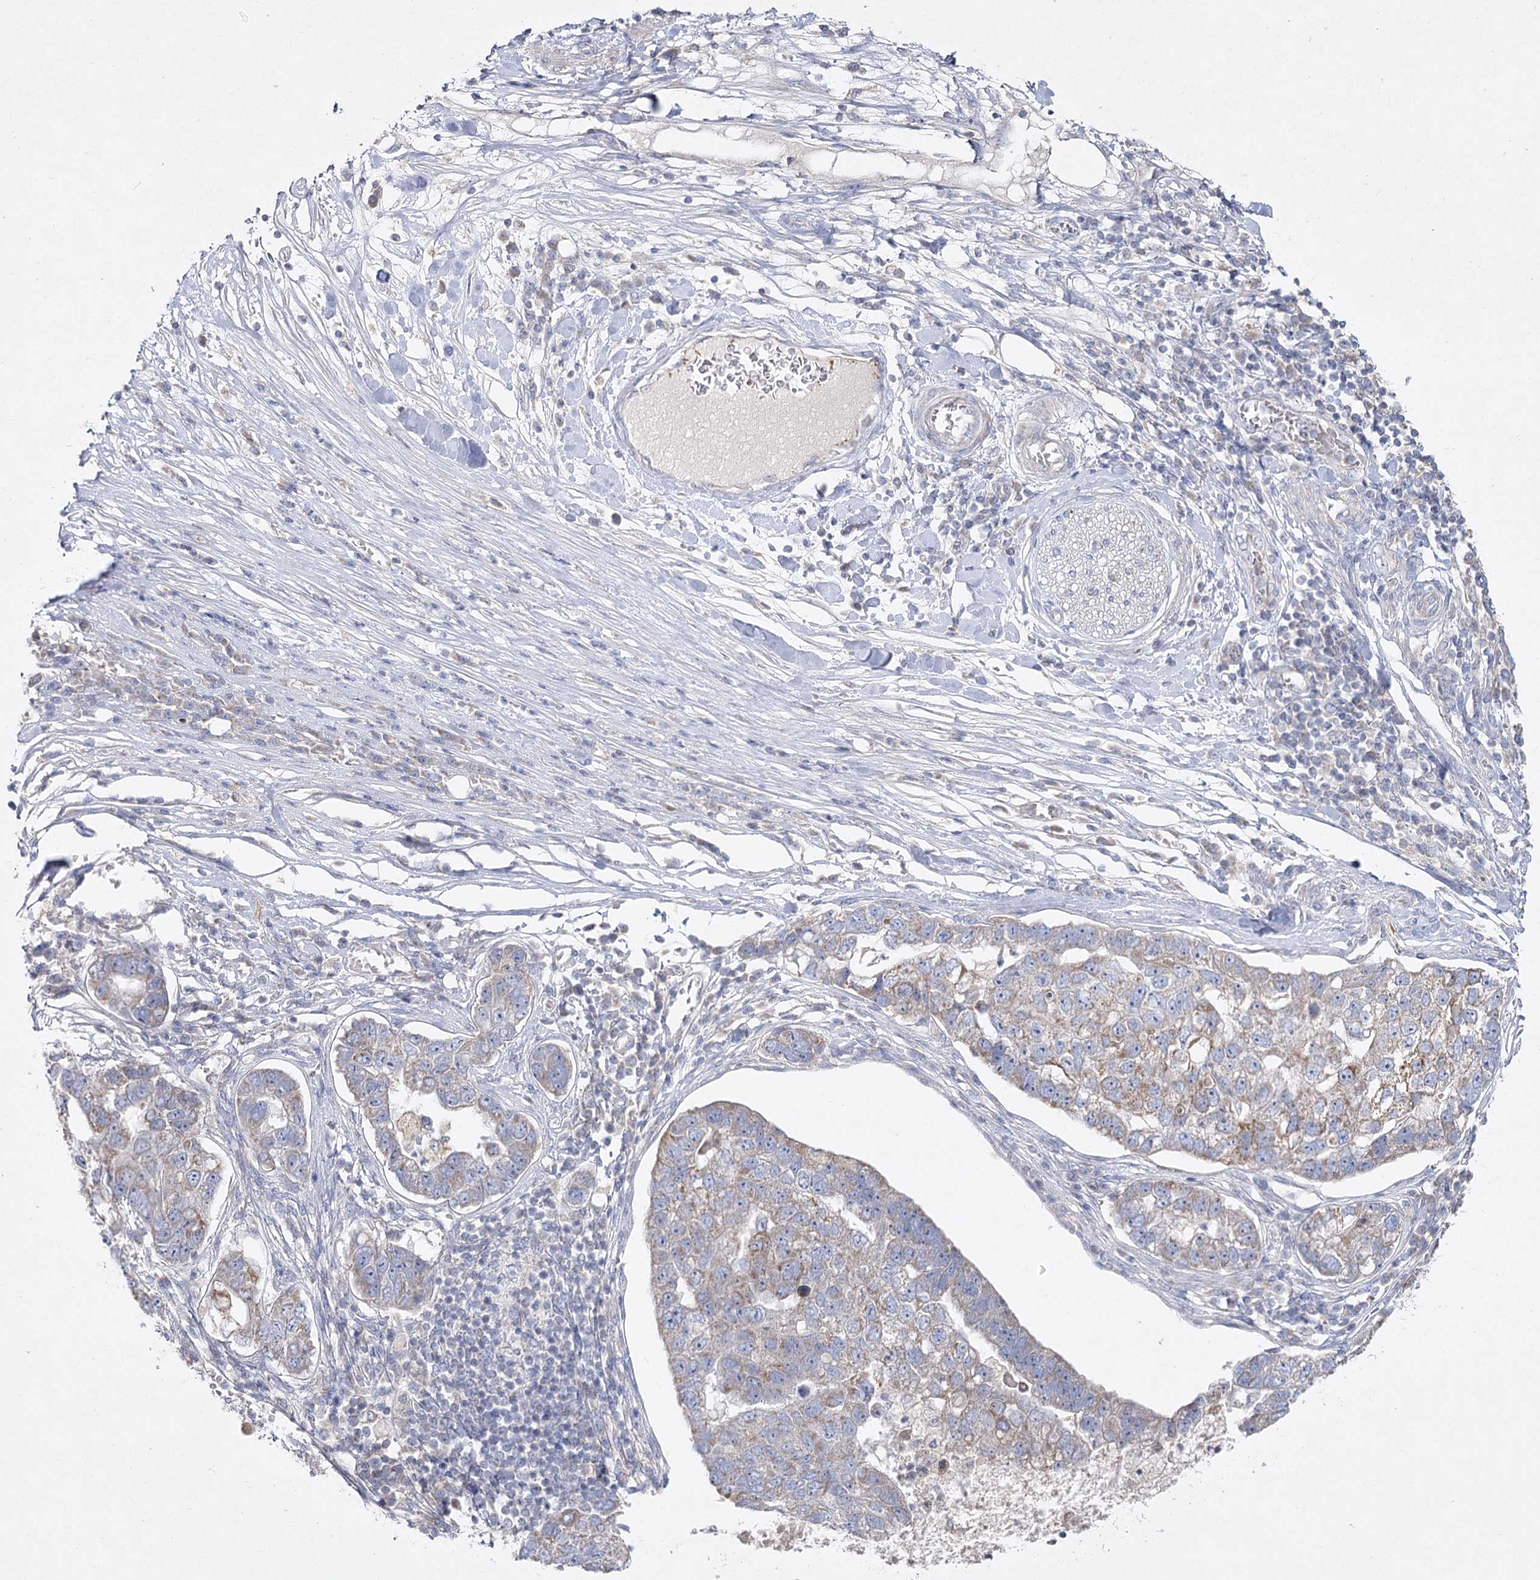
{"staining": {"intensity": "weak", "quantity": "25%-75%", "location": "cytoplasmic/membranous"}, "tissue": "pancreatic cancer", "cell_type": "Tumor cells", "image_type": "cancer", "snomed": [{"axis": "morphology", "description": "Adenocarcinoma, NOS"}, {"axis": "topography", "description": "Pancreas"}], "caption": "Protein staining reveals weak cytoplasmic/membranous expression in approximately 25%-75% of tumor cells in pancreatic adenocarcinoma. The protein of interest is shown in brown color, while the nuclei are stained blue.", "gene": "TMEM187", "patient": {"sex": "female", "age": 61}}